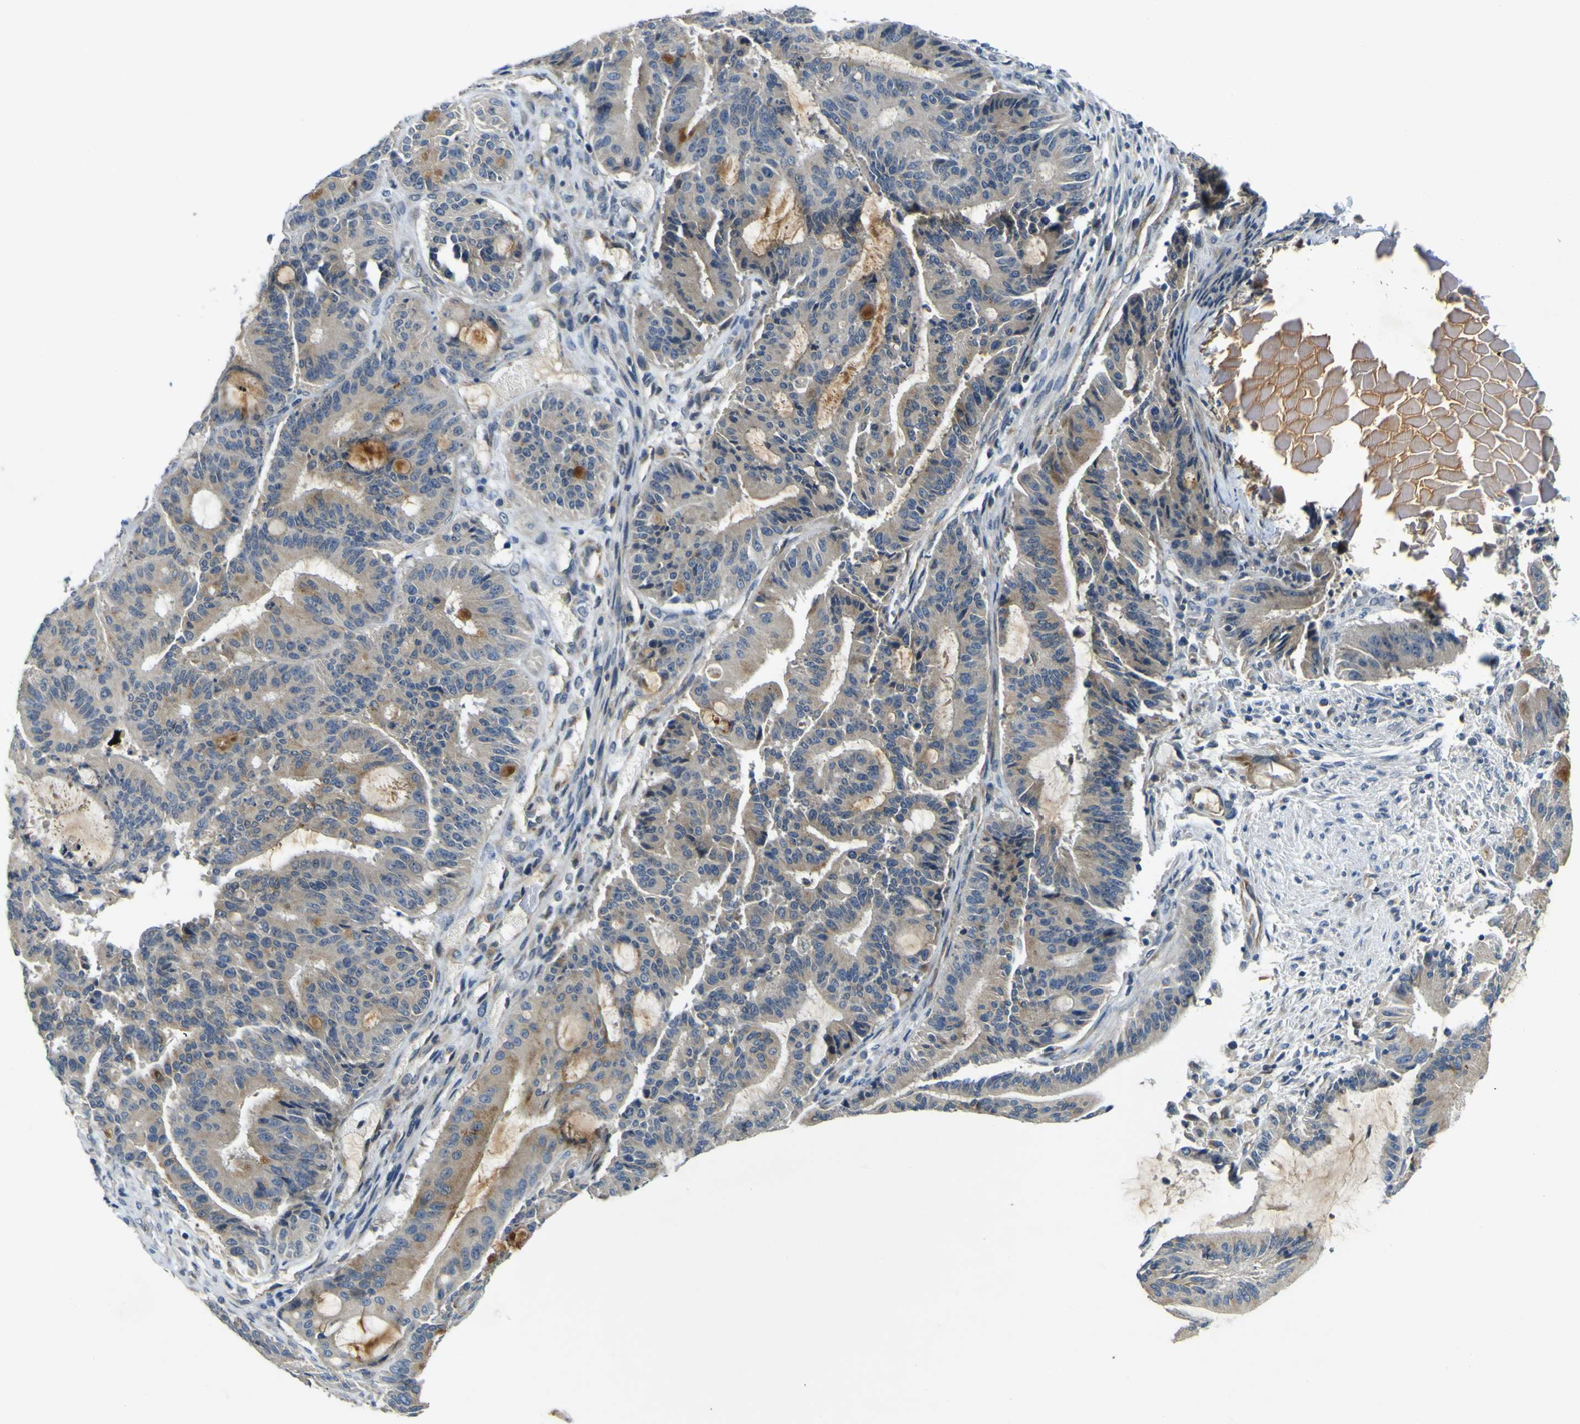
{"staining": {"intensity": "weak", "quantity": "<25%", "location": "cytoplasmic/membranous"}, "tissue": "liver cancer", "cell_type": "Tumor cells", "image_type": "cancer", "snomed": [{"axis": "morphology", "description": "Cholangiocarcinoma"}, {"axis": "topography", "description": "Liver"}], "caption": "The image exhibits no significant expression in tumor cells of liver cancer.", "gene": "LDLR", "patient": {"sex": "female", "age": 73}}